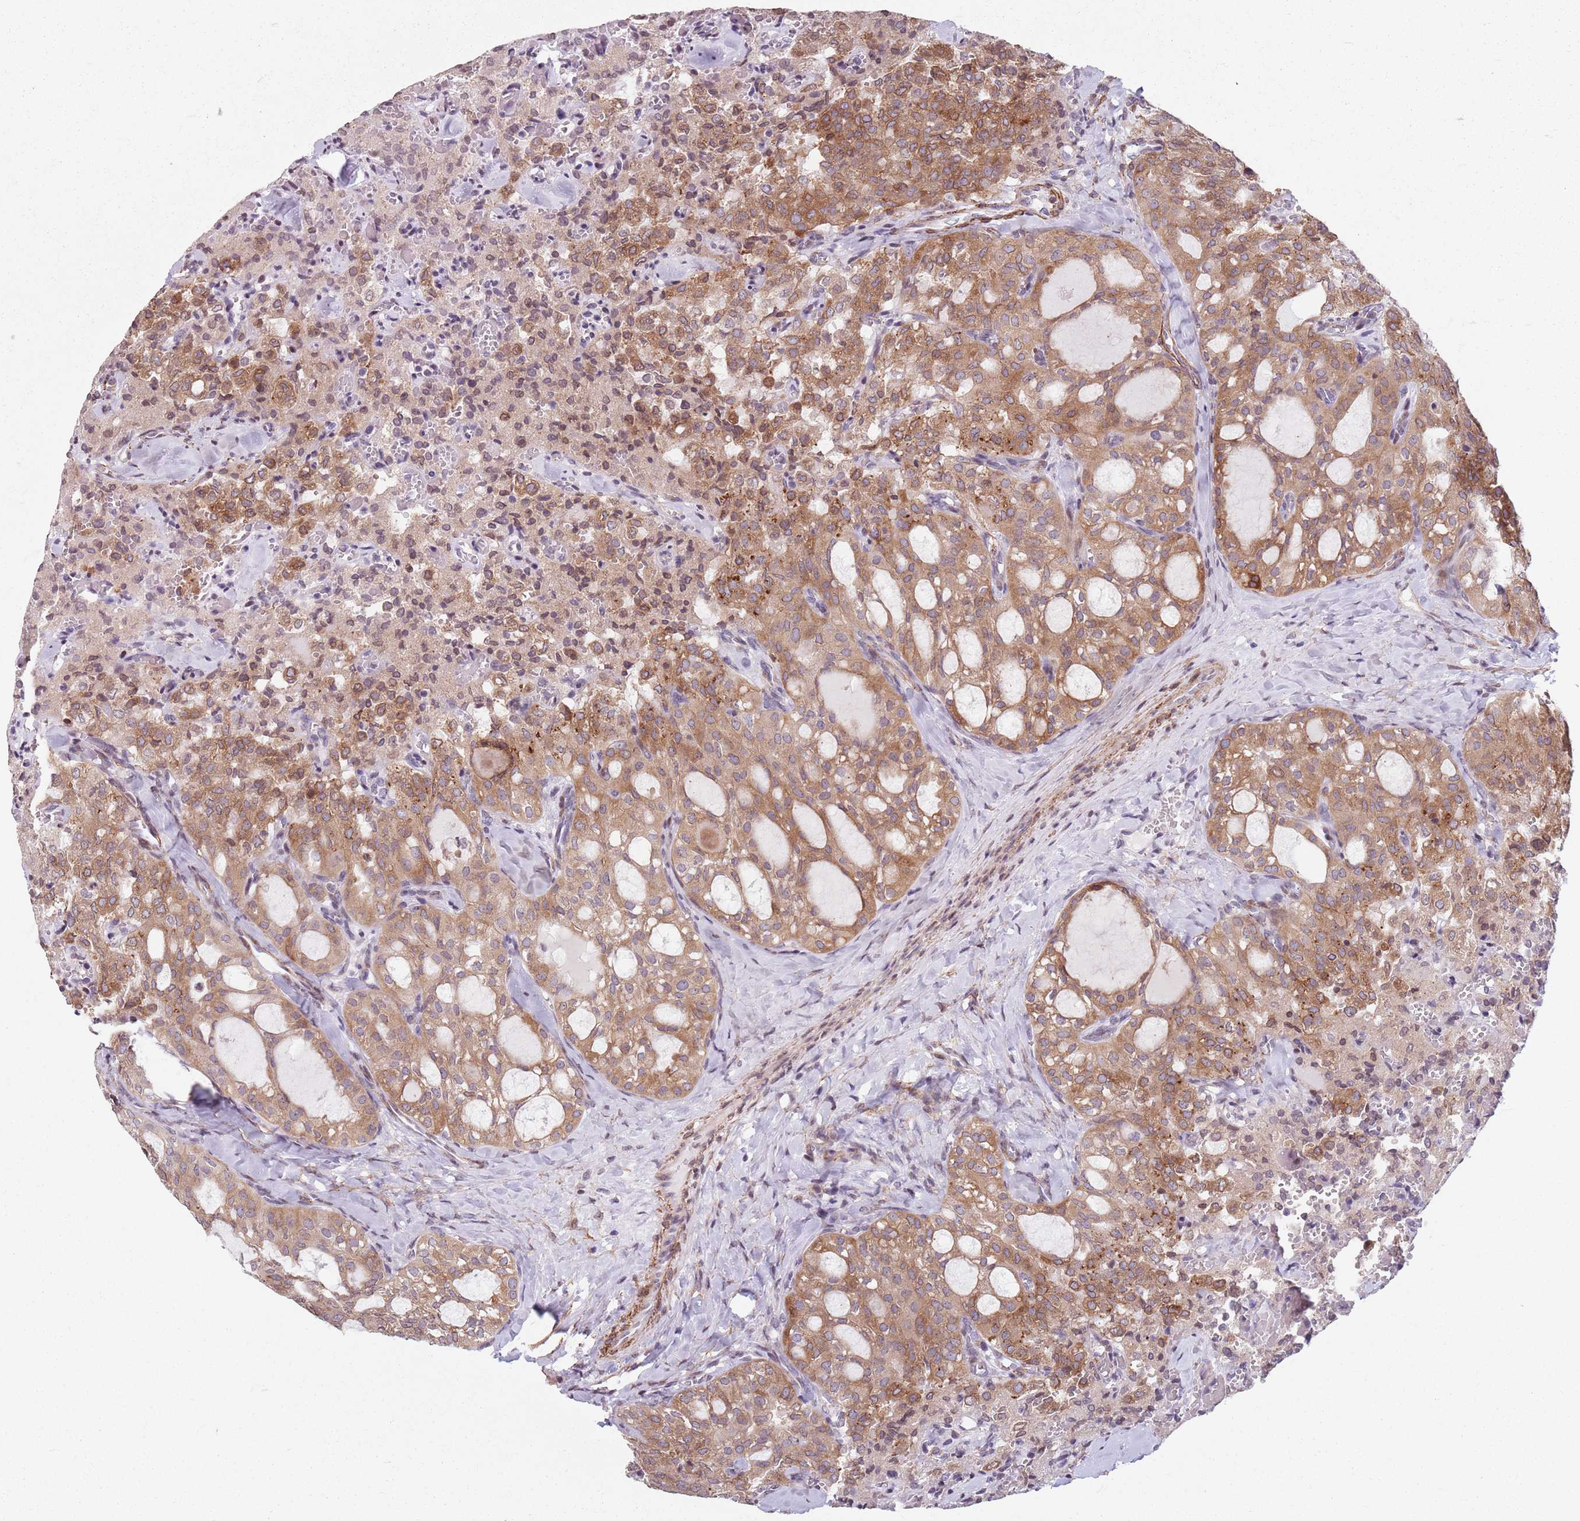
{"staining": {"intensity": "moderate", "quantity": ">75%", "location": "cytoplasmic/membranous"}, "tissue": "thyroid cancer", "cell_type": "Tumor cells", "image_type": "cancer", "snomed": [{"axis": "morphology", "description": "Follicular adenoma carcinoma, NOS"}, {"axis": "topography", "description": "Thyroid gland"}], "caption": "Follicular adenoma carcinoma (thyroid) was stained to show a protein in brown. There is medium levels of moderate cytoplasmic/membranous expression in approximately >75% of tumor cells.", "gene": "TMC4", "patient": {"sex": "male", "age": 75}}